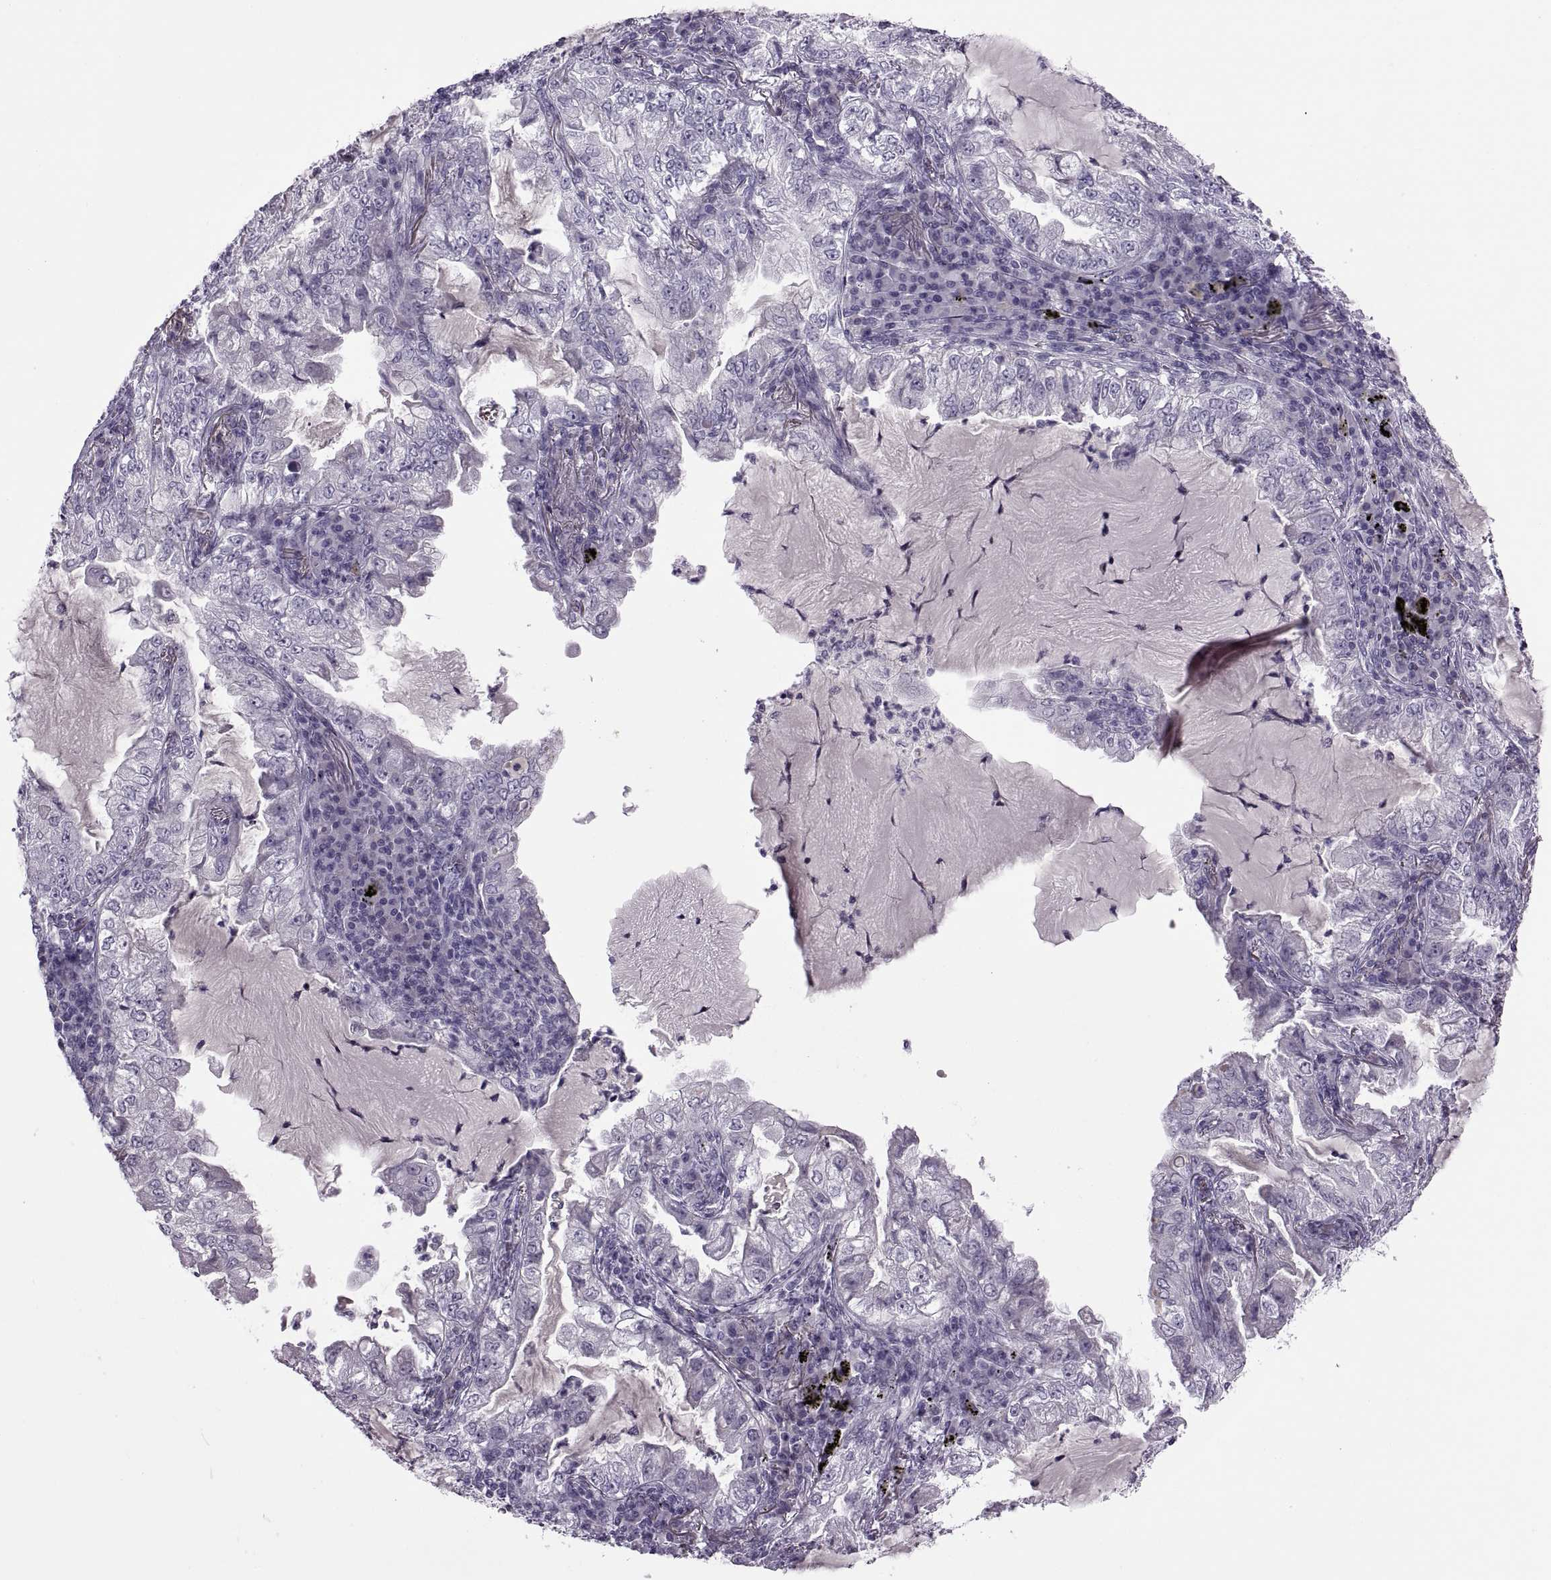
{"staining": {"intensity": "negative", "quantity": "none", "location": "none"}, "tissue": "lung cancer", "cell_type": "Tumor cells", "image_type": "cancer", "snomed": [{"axis": "morphology", "description": "Adenocarcinoma, NOS"}, {"axis": "topography", "description": "Lung"}], "caption": "Immunohistochemical staining of human lung cancer reveals no significant positivity in tumor cells.", "gene": "RSPH6A", "patient": {"sex": "female", "age": 73}}